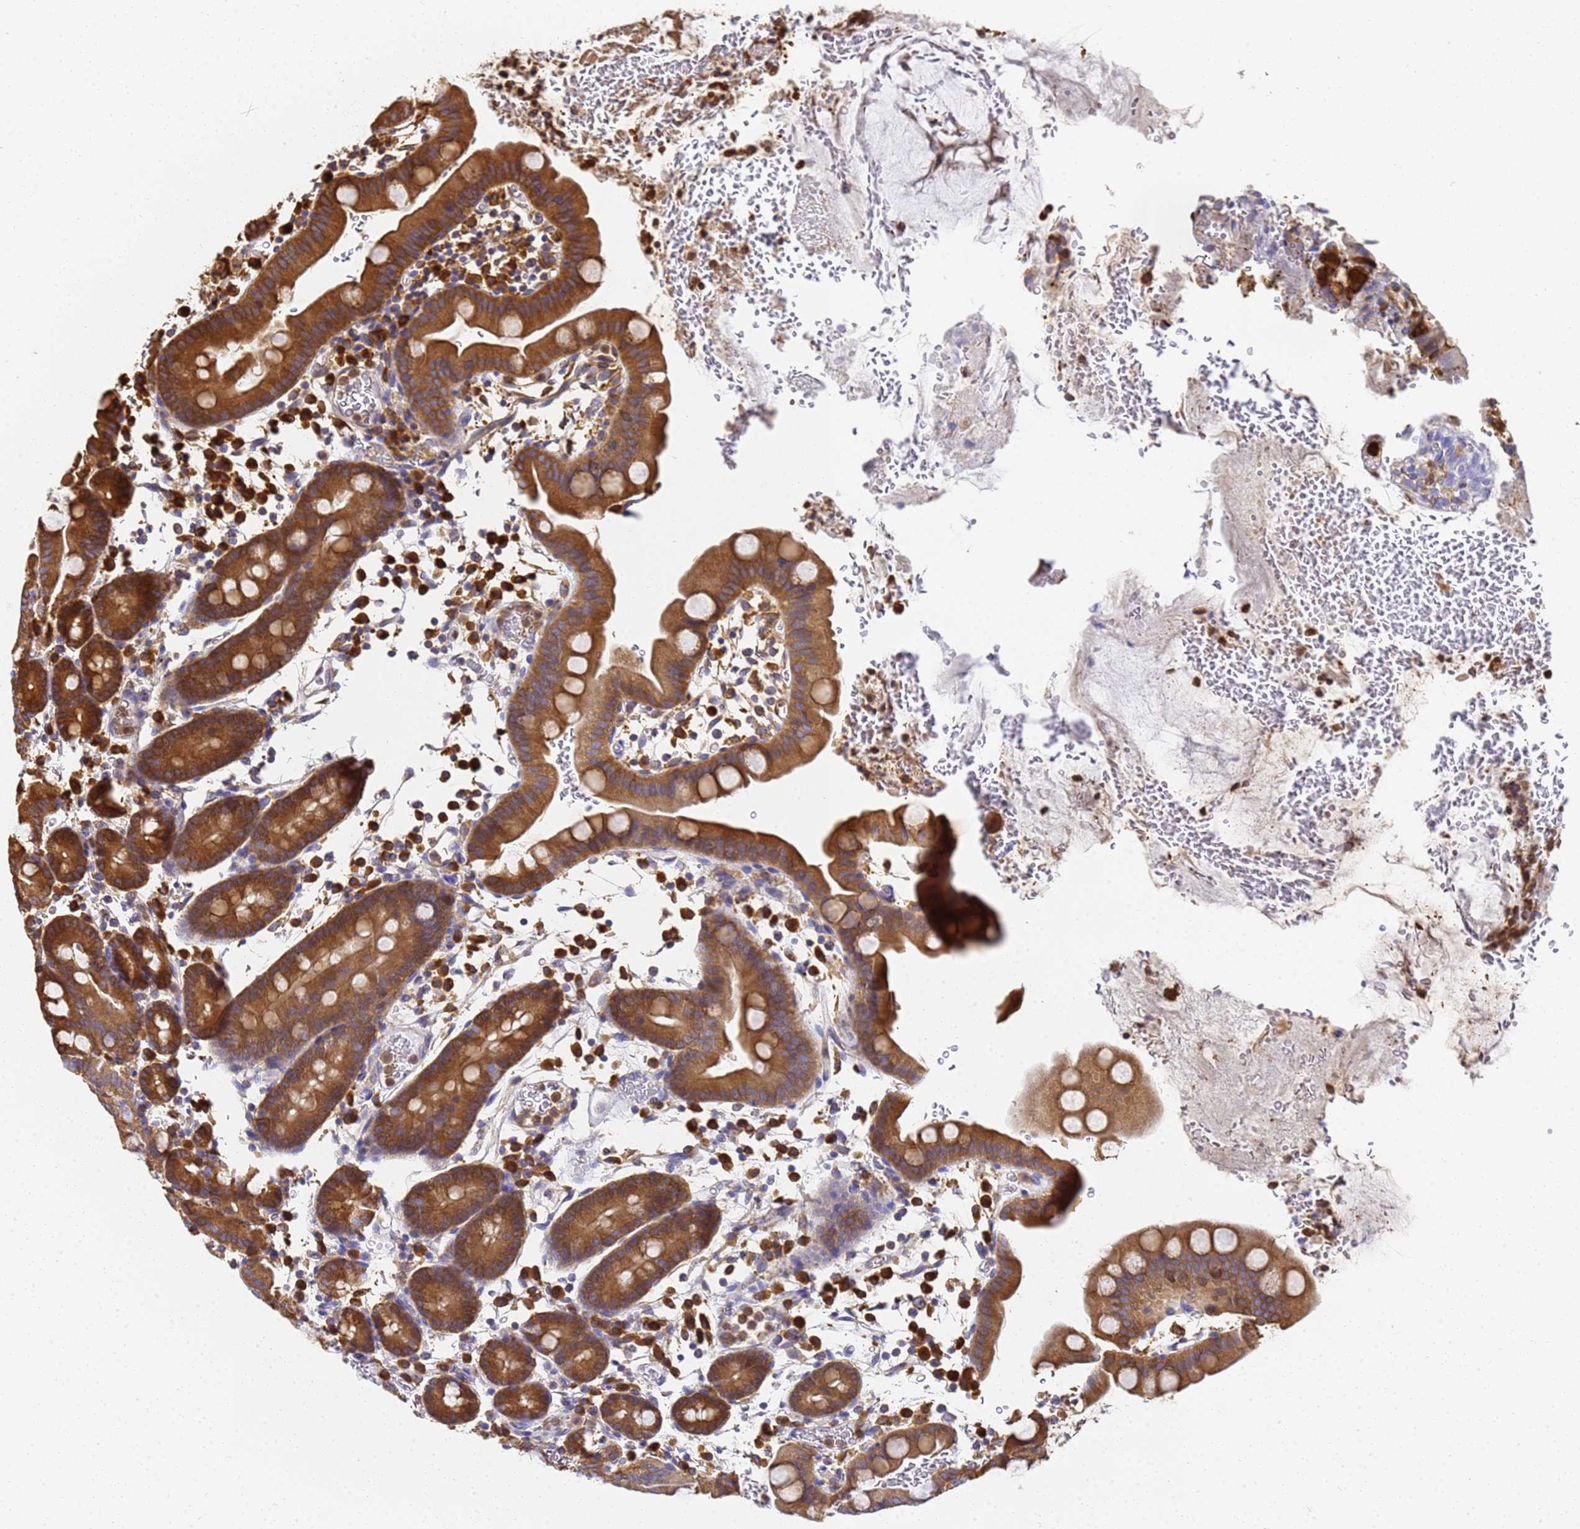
{"staining": {"intensity": "moderate", "quantity": "25%-75%", "location": "cytoplasmic/membranous"}, "tissue": "small intestine", "cell_type": "Glandular cells", "image_type": "normal", "snomed": [{"axis": "morphology", "description": "Normal tissue, NOS"}, {"axis": "topography", "description": "Stomach, upper"}, {"axis": "topography", "description": "Stomach, lower"}, {"axis": "topography", "description": "Small intestine"}], "caption": "Protein expression analysis of unremarkable small intestine exhibits moderate cytoplasmic/membranous expression in approximately 25%-75% of glandular cells. The staining is performed using DAB (3,3'-diaminobenzidine) brown chromogen to label protein expression. The nuclei are counter-stained blue using hematoxylin.", "gene": "NME1", "patient": {"sex": "male", "age": 68}}